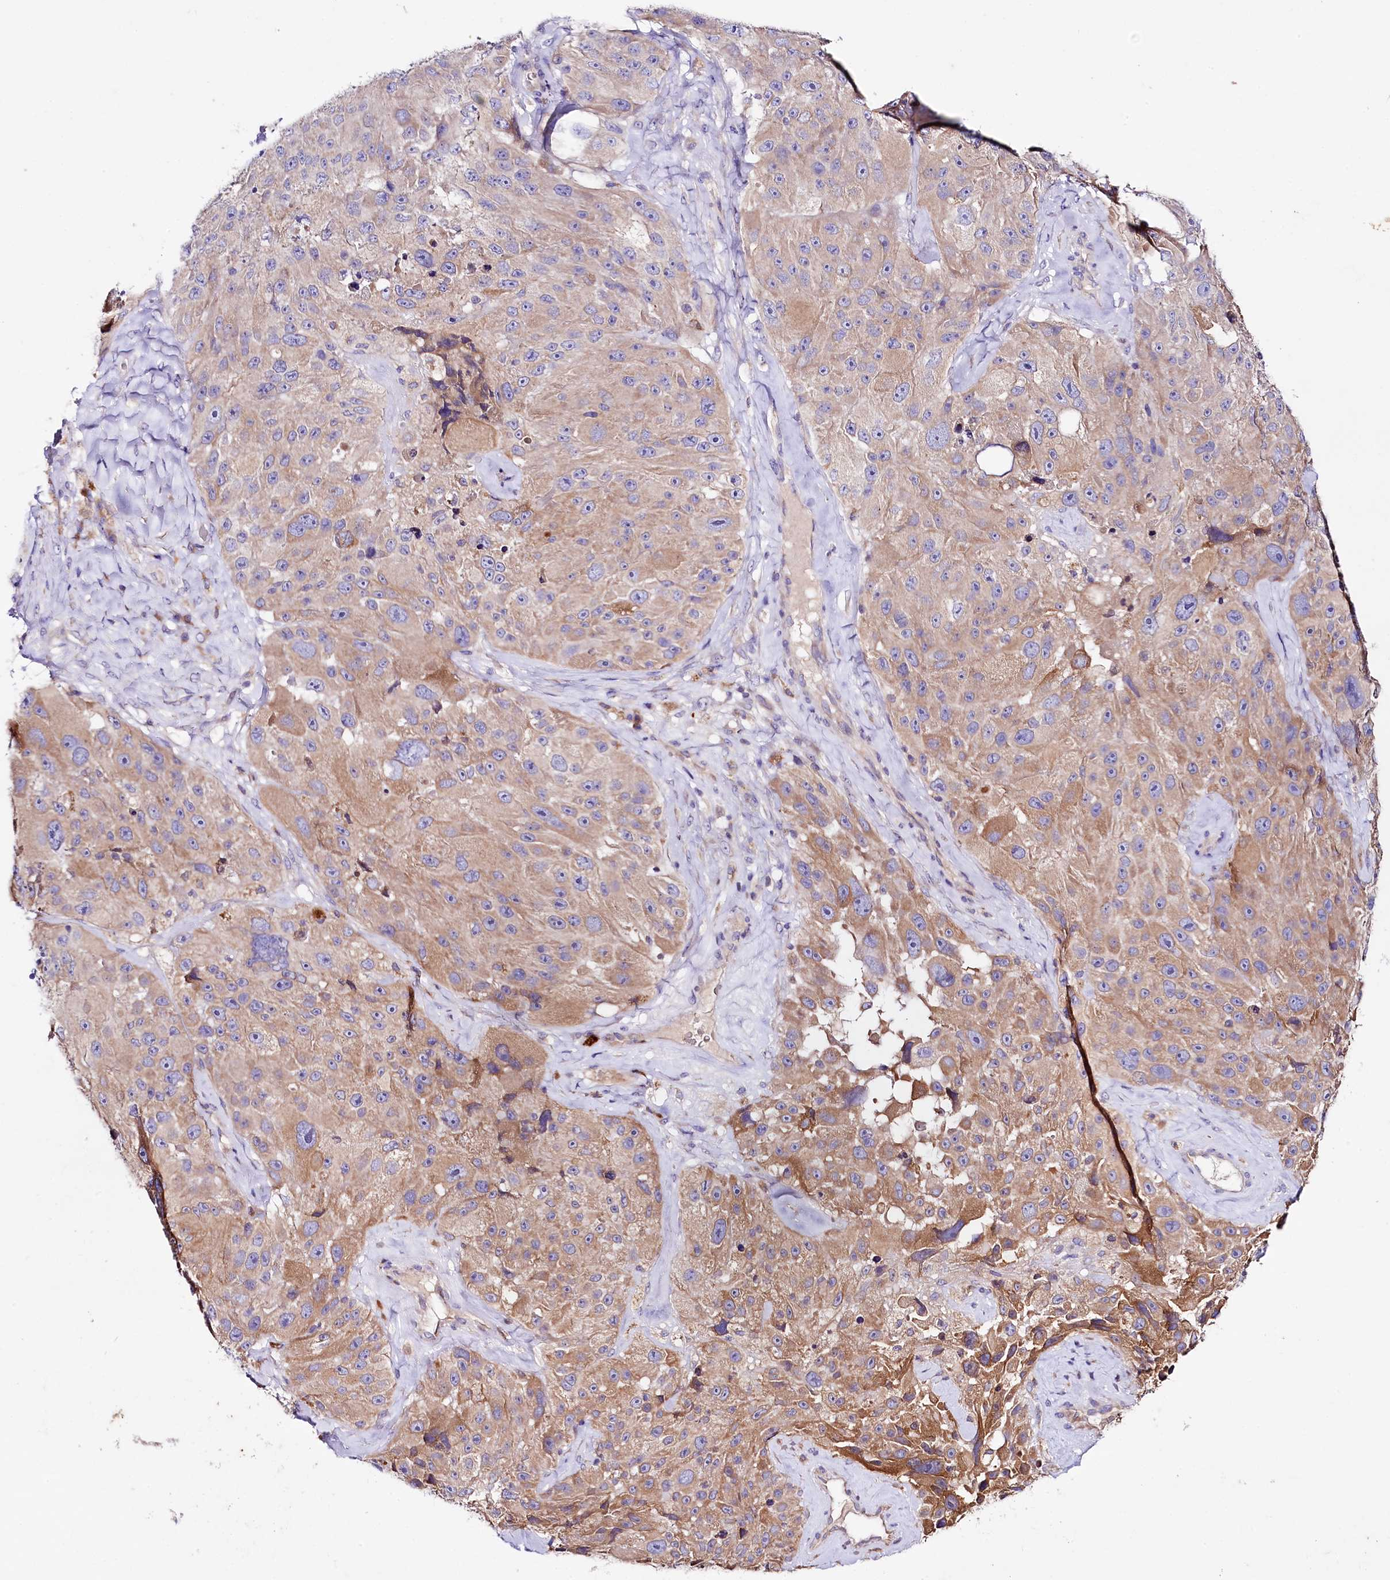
{"staining": {"intensity": "moderate", "quantity": "25%-75%", "location": "cytoplasmic/membranous"}, "tissue": "melanoma", "cell_type": "Tumor cells", "image_type": "cancer", "snomed": [{"axis": "morphology", "description": "Malignant melanoma, Metastatic site"}, {"axis": "topography", "description": "Lymph node"}], "caption": "About 25%-75% of tumor cells in human melanoma exhibit moderate cytoplasmic/membranous protein positivity as visualized by brown immunohistochemical staining.", "gene": "SACM1L", "patient": {"sex": "male", "age": 62}}